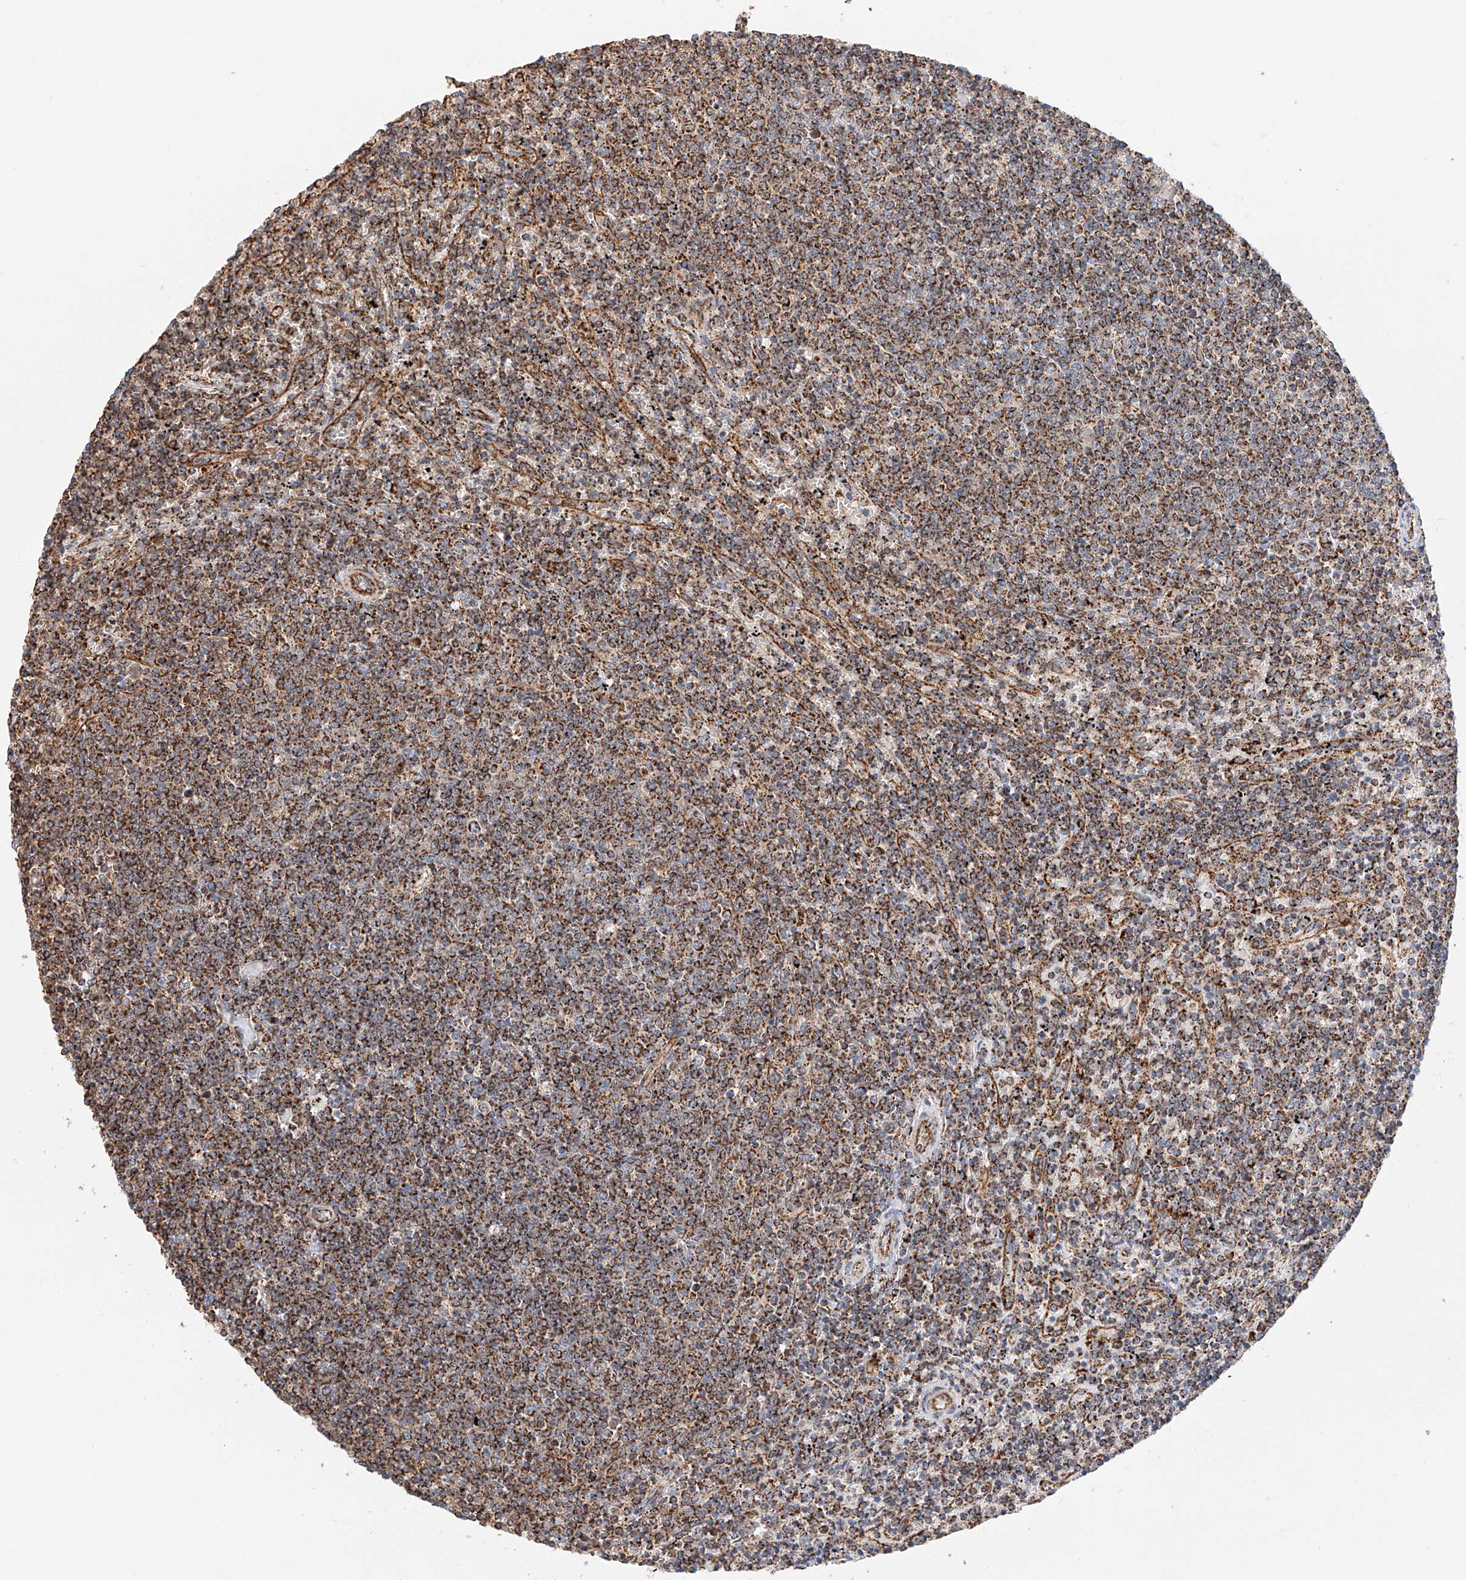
{"staining": {"intensity": "moderate", "quantity": ">75%", "location": "cytoplasmic/membranous"}, "tissue": "lymphoma", "cell_type": "Tumor cells", "image_type": "cancer", "snomed": [{"axis": "morphology", "description": "Malignant lymphoma, non-Hodgkin's type, Low grade"}, {"axis": "topography", "description": "Spleen"}], "caption": "Brown immunohistochemical staining in human low-grade malignant lymphoma, non-Hodgkin's type displays moderate cytoplasmic/membranous expression in about >75% of tumor cells. Using DAB (3,3'-diaminobenzidine) (brown) and hematoxylin (blue) stains, captured at high magnification using brightfield microscopy.", "gene": "NDUFV3", "patient": {"sex": "female", "age": 50}}